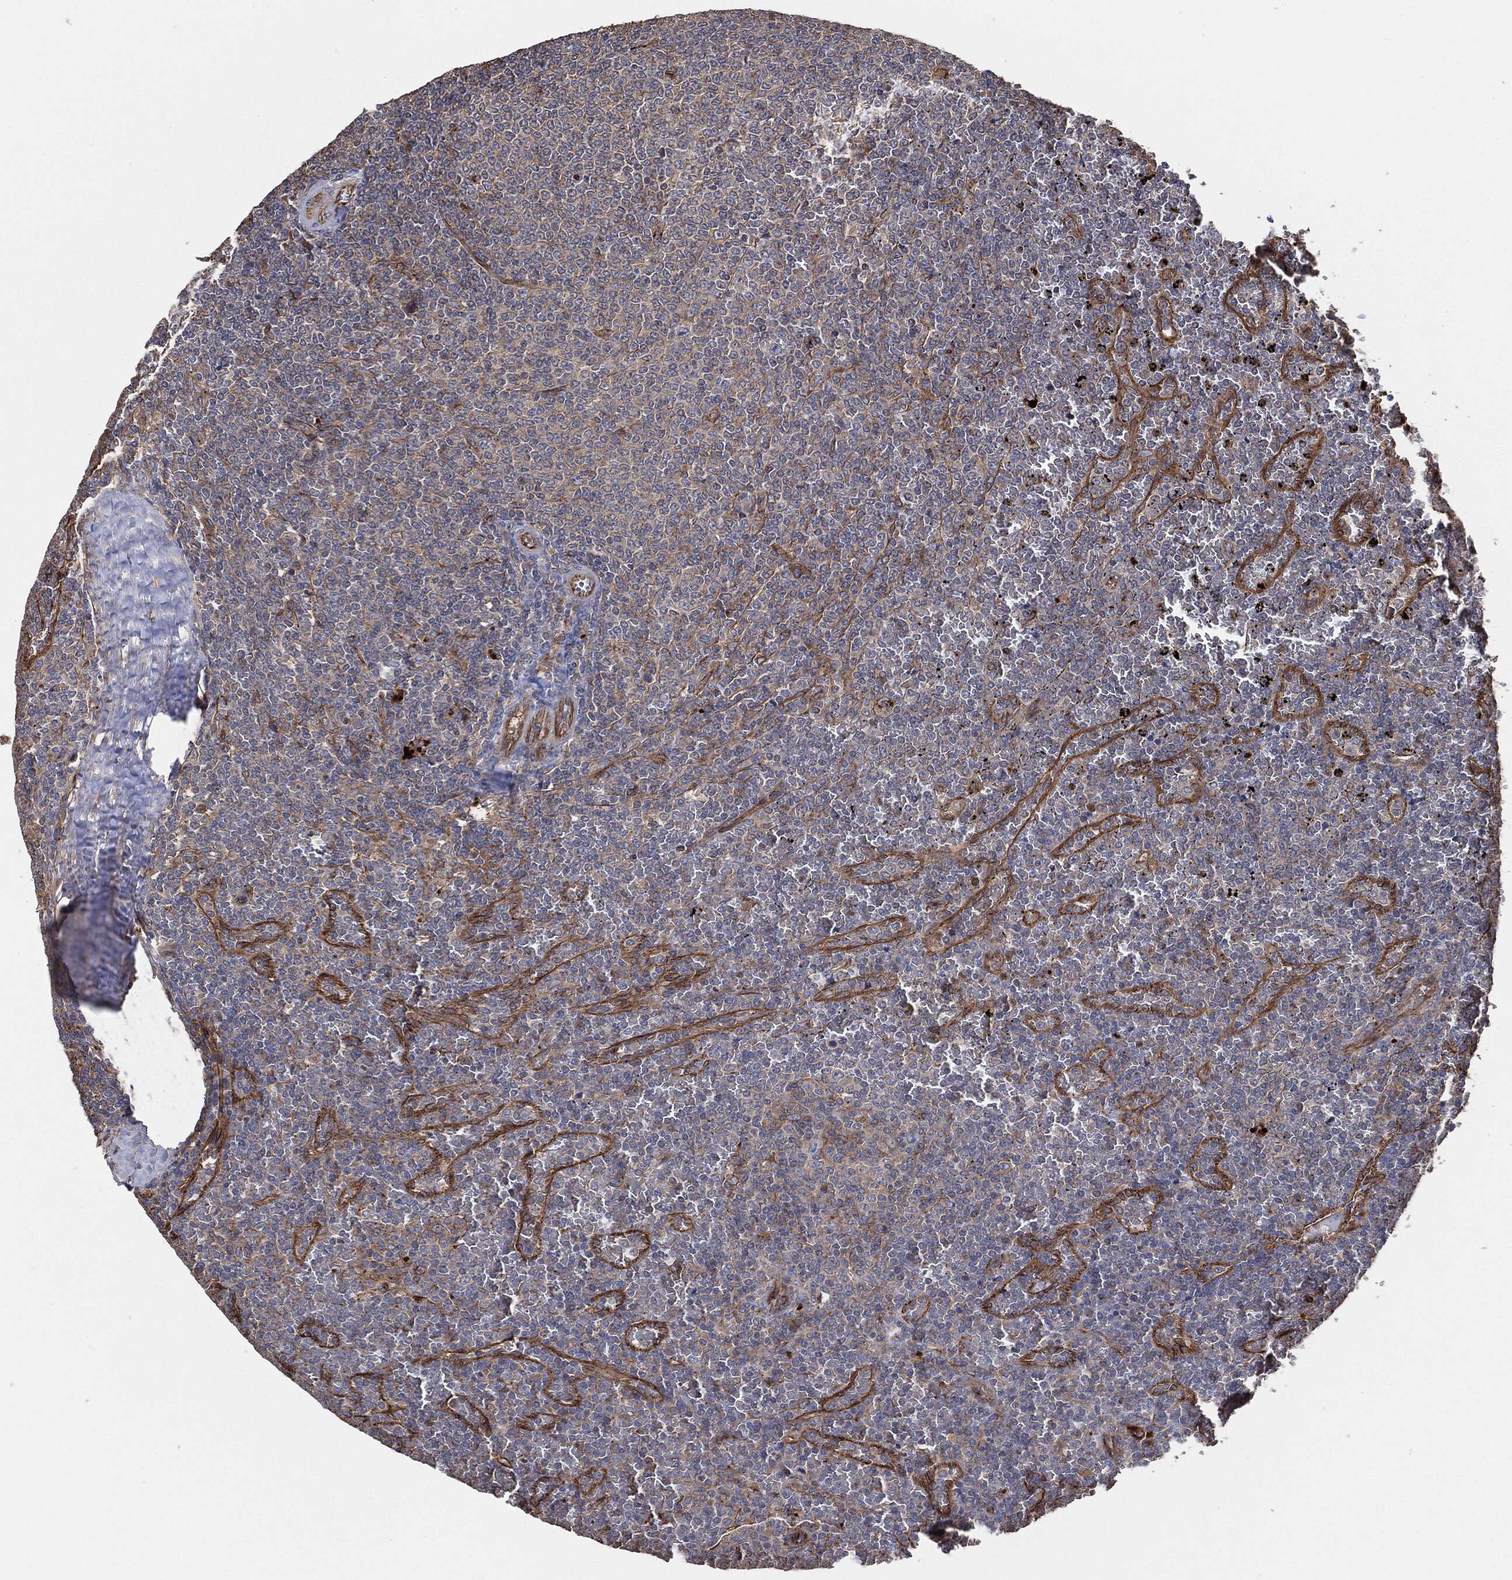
{"staining": {"intensity": "negative", "quantity": "none", "location": "none"}, "tissue": "lymphoma", "cell_type": "Tumor cells", "image_type": "cancer", "snomed": [{"axis": "morphology", "description": "Malignant lymphoma, non-Hodgkin's type, Low grade"}, {"axis": "topography", "description": "Spleen"}], "caption": "The image reveals no staining of tumor cells in lymphoma. The staining is performed using DAB brown chromogen with nuclei counter-stained in using hematoxylin.", "gene": "CTNNA1", "patient": {"sex": "female", "age": 77}}